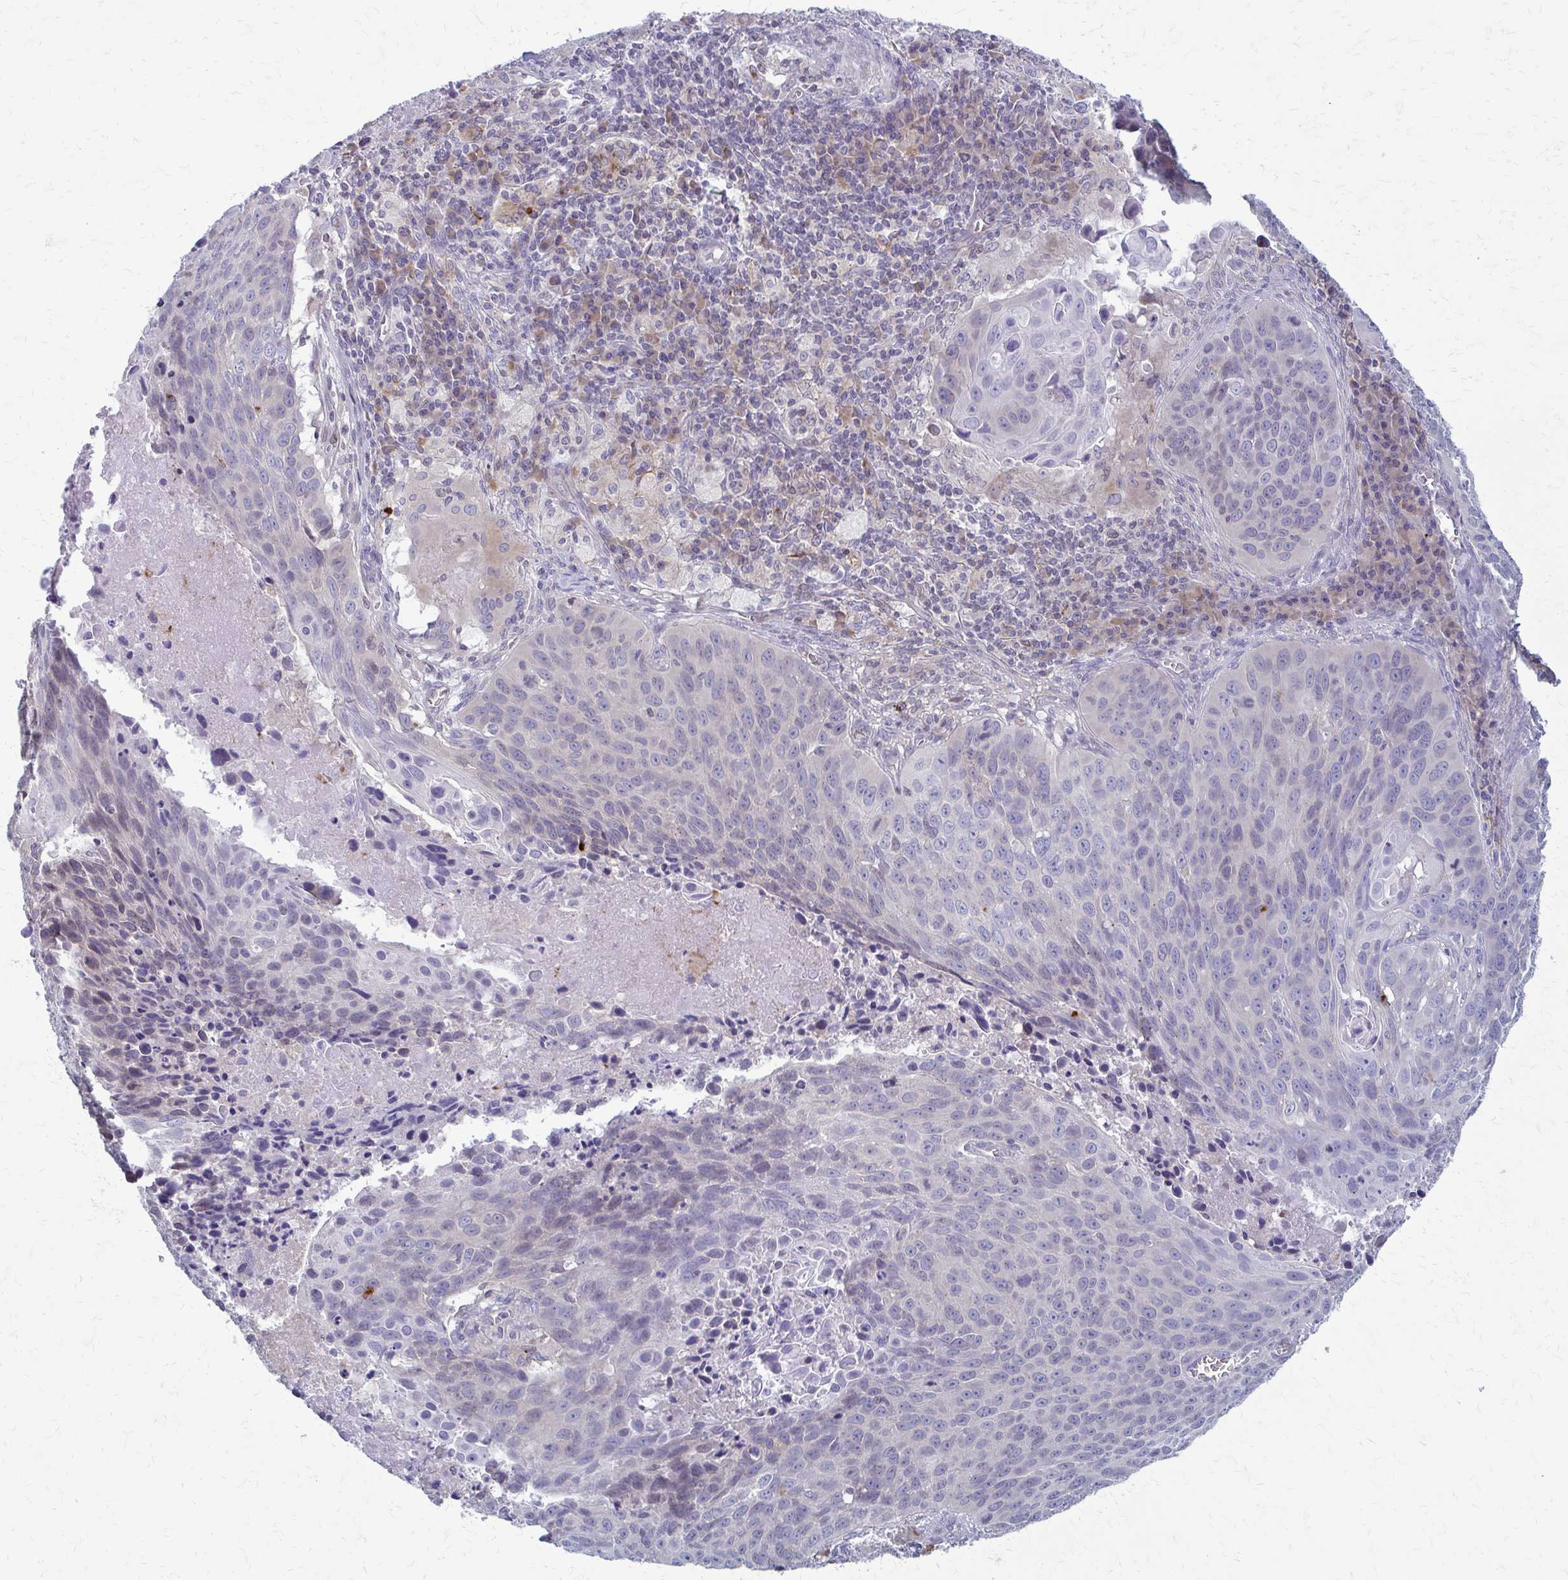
{"staining": {"intensity": "negative", "quantity": "none", "location": "none"}, "tissue": "lung cancer", "cell_type": "Tumor cells", "image_type": "cancer", "snomed": [{"axis": "morphology", "description": "Squamous cell carcinoma, NOS"}, {"axis": "topography", "description": "Lung"}], "caption": "Tumor cells are negative for protein expression in human lung squamous cell carcinoma. Nuclei are stained in blue.", "gene": "MCRIP2", "patient": {"sex": "male", "age": 78}}